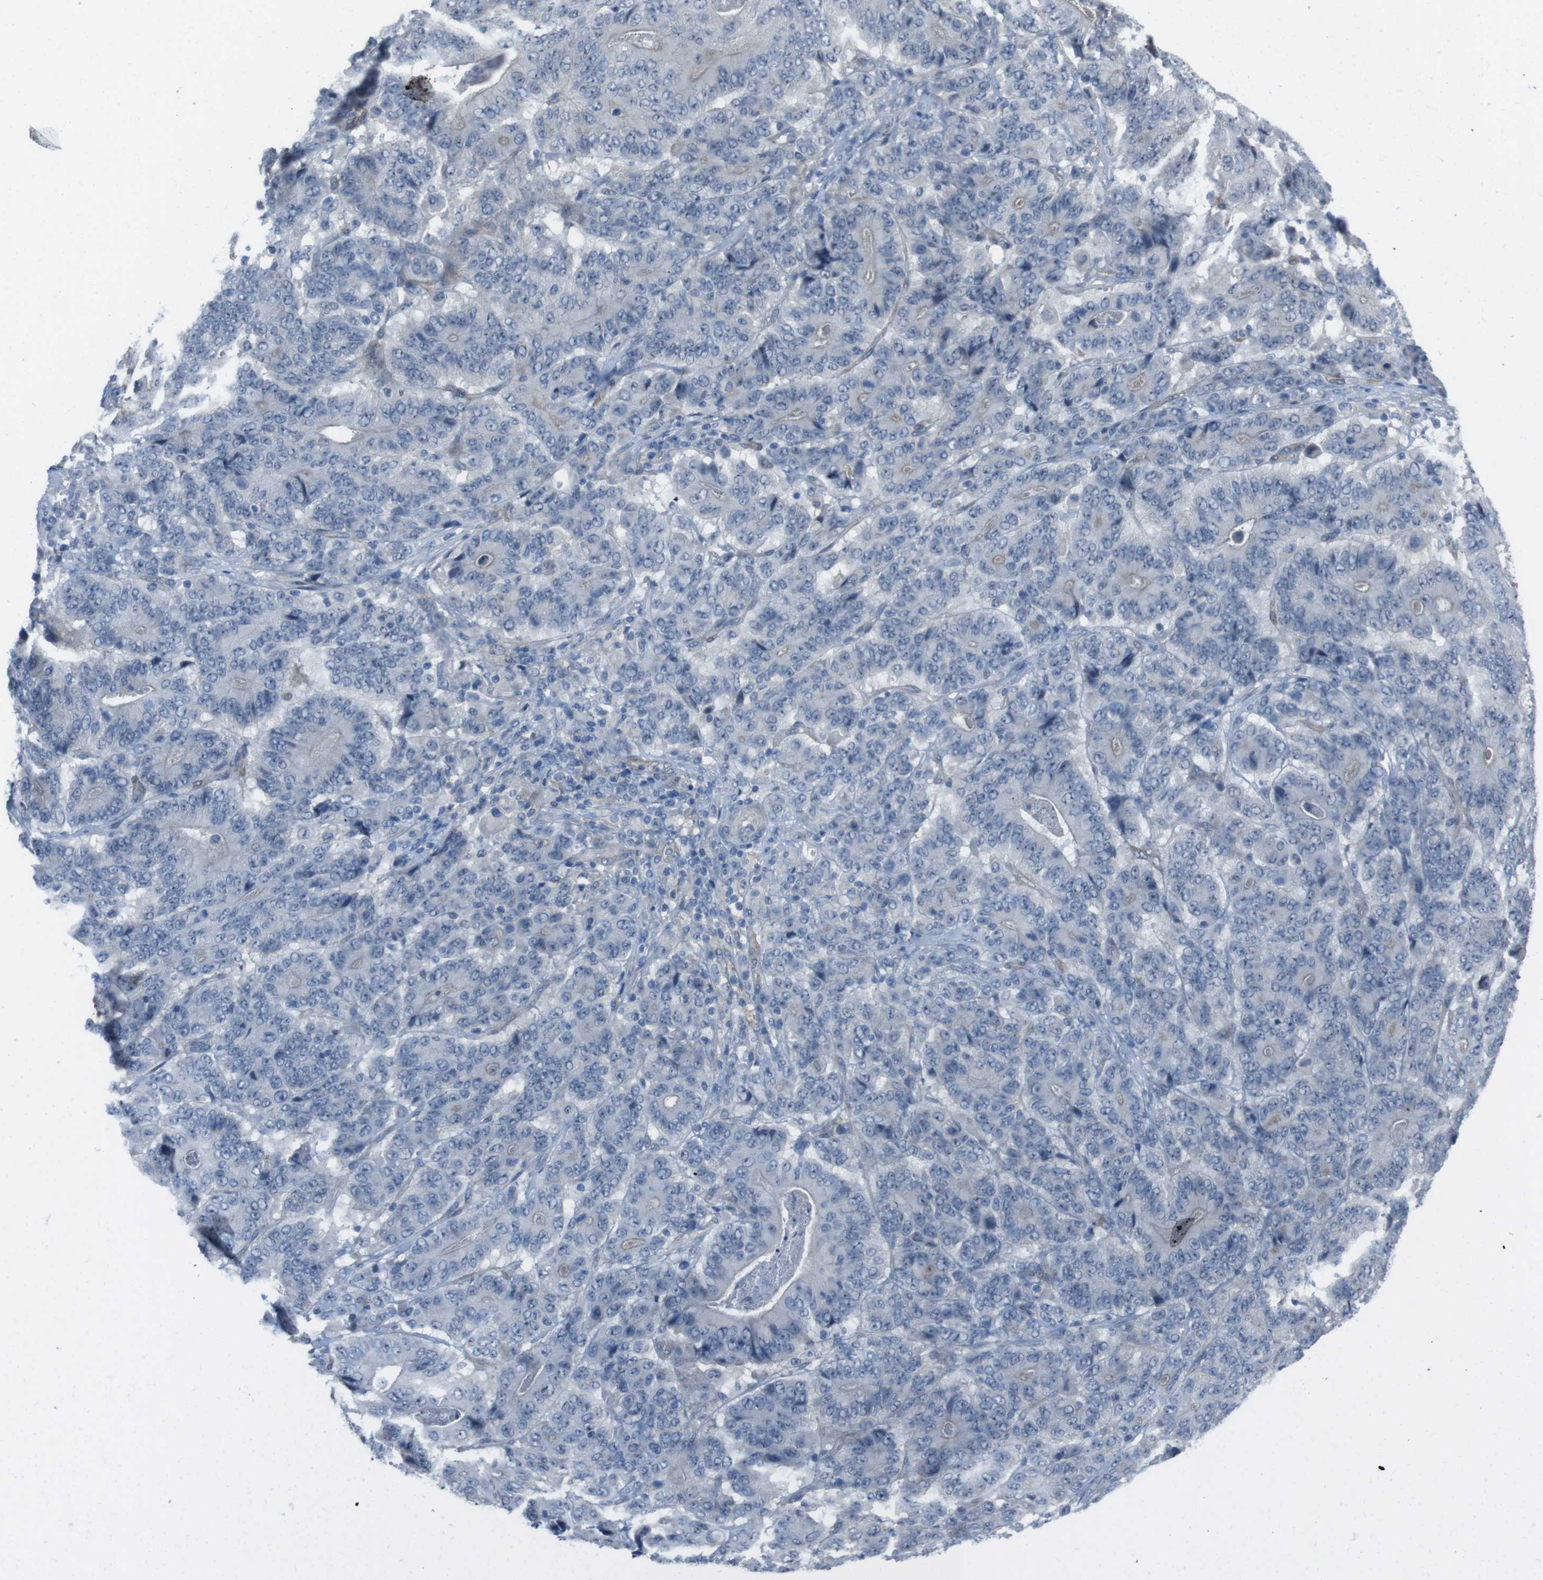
{"staining": {"intensity": "negative", "quantity": "none", "location": "none"}, "tissue": "stomach cancer", "cell_type": "Tumor cells", "image_type": "cancer", "snomed": [{"axis": "morphology", "description": "Adenocarcinoma, NOS"}, {"axis": "topography", "description": "Stomach"}], "caption": "High power microscopy photomicrograph of an immunohistochemistry image of stomach cancer (adenocarcinoma), revealing no significant staining in tumor cells.", "gene": "ANK2", "patient": {"sex": "female", "age": 73}}